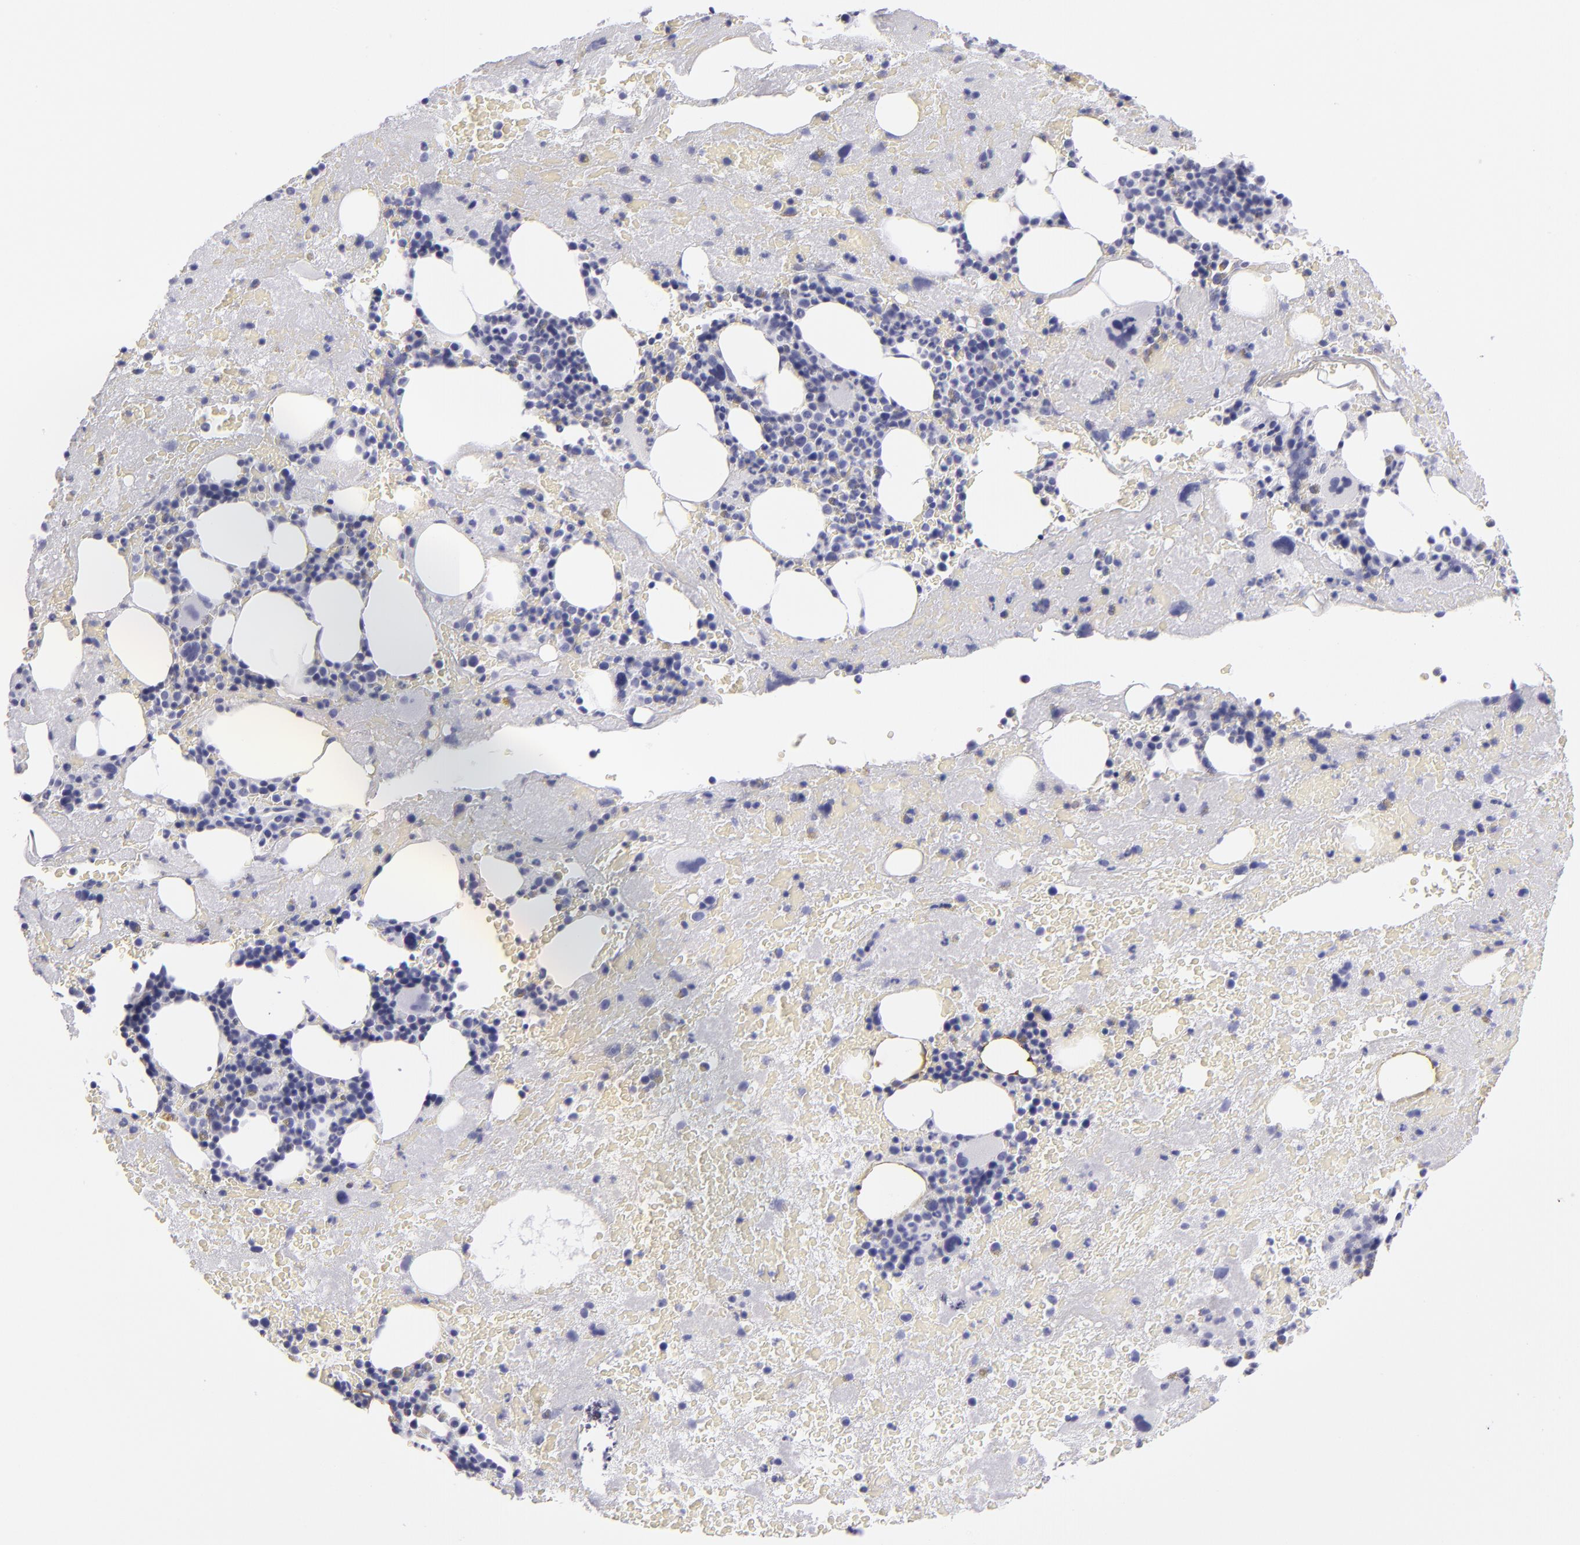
{"staining": {"intensity": "negative", "quantity": "none", "location": "none"}, "tissue": "bone marrow", "cell_type": "Hematopoietic cells", "image_type": "normal", "snomed": [{"axis": "morphology", "description": "Normal tissue, NOS"}, {"axis": "topography", "description": "Bone marrow"}], "caption": "Immunohistochemical staining of benign human bone marrow reveals no significant expression in hematopoietic cells.", "gene": "PVALB", "patient": {"sex": "male", "age": 76}}